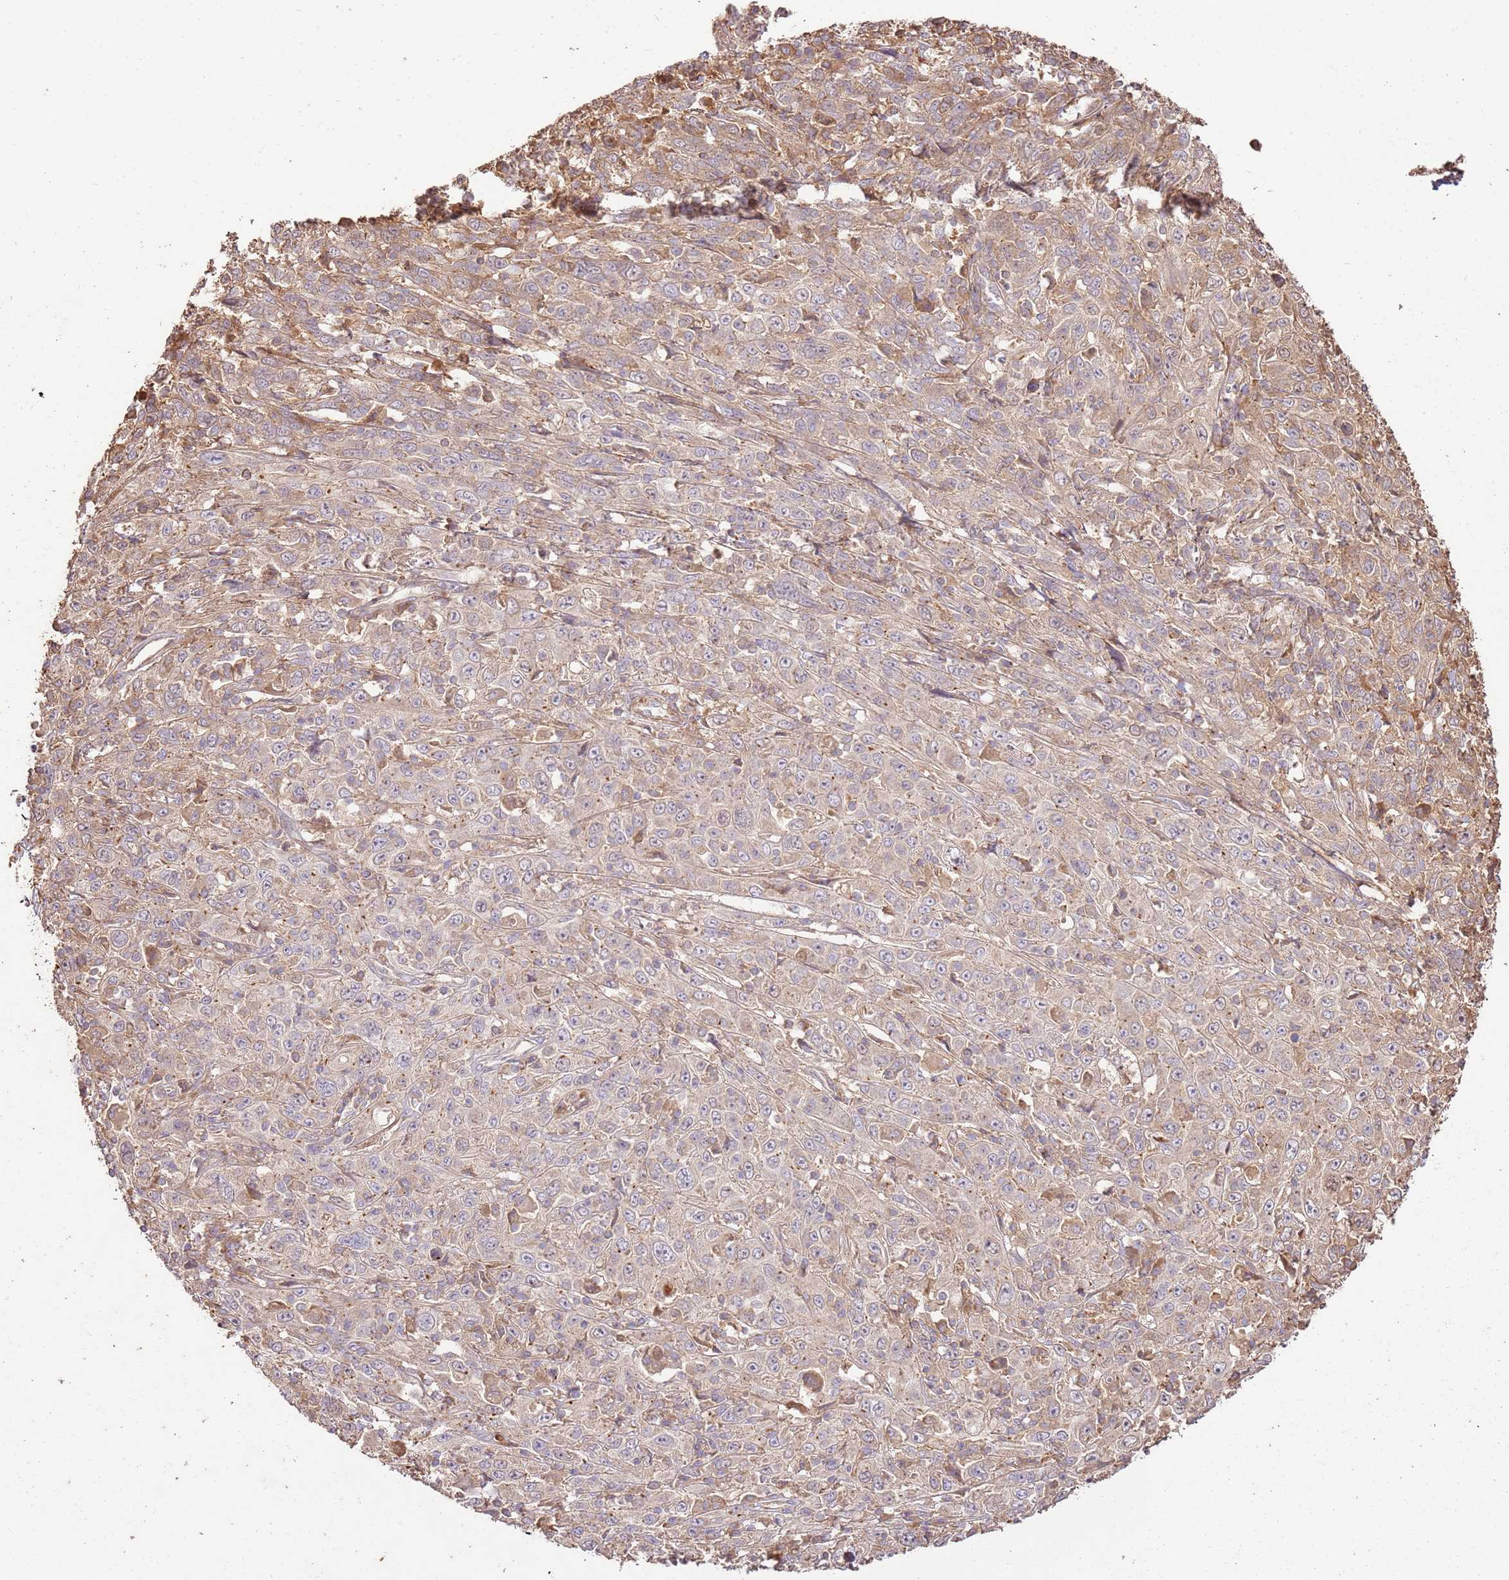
{"staining": {"intensity": "weak", "quantity": "25%-75%", "location": "cytoplasmic/membranous"}, "tissue": "cervical cancer", "cell_type": "Tumor cells", "image_type": "cancer", "snomed": [{"axis": "morphology", "description": "Squamous cell carcinoma, NOS"}, {"axis": "topography", "description": "Cervix"}], "caption": "Tumor cells display low levels of weak cytoplasmic/membranous positivity in about 25%-75% of cells in cervical cancer.", "gene": "CEP55", "patient": {"sex": "female", "age": 46}}